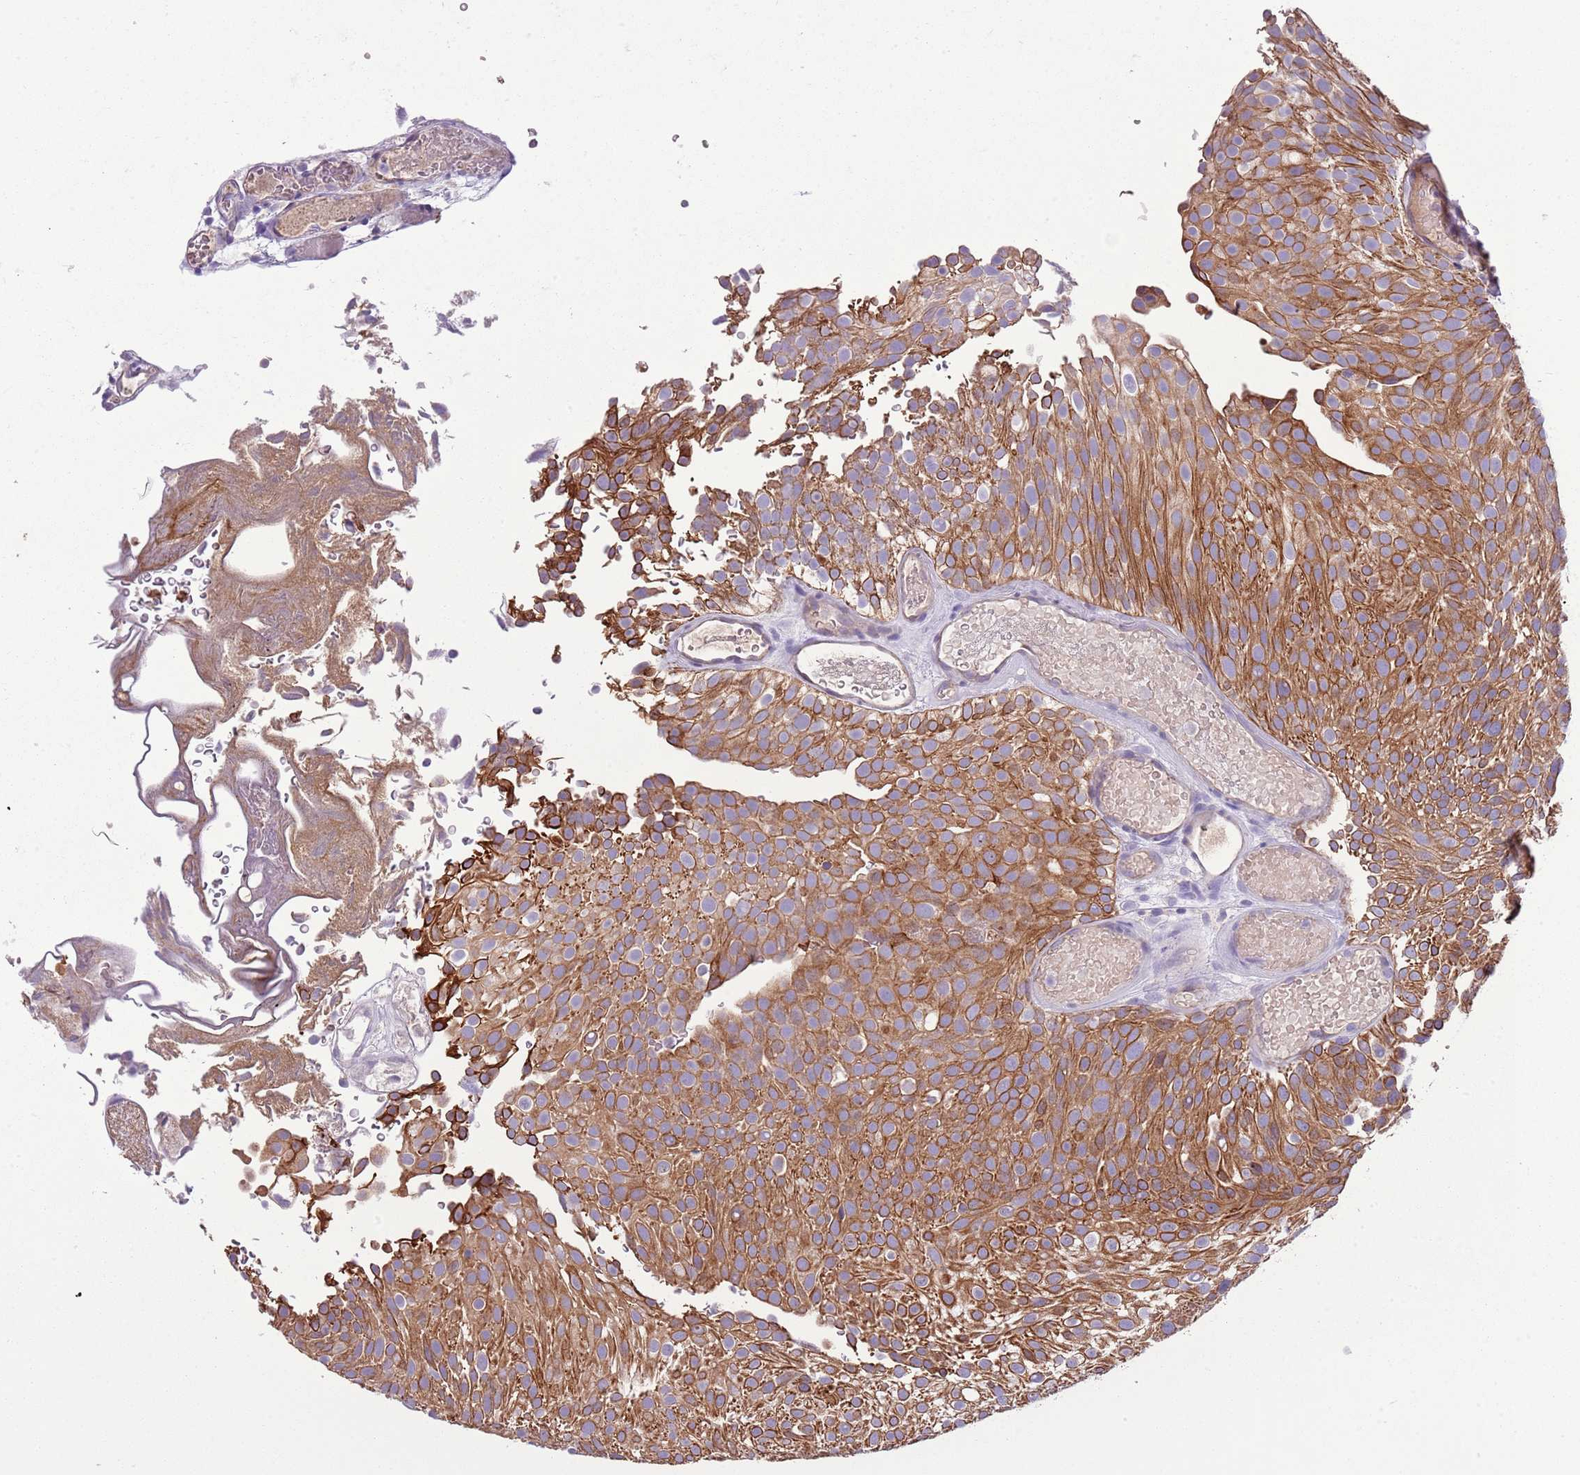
{"staining": {"intensity": "strong", "quantity": ">75%", "location": "cytoplasmic/membranous"}, "tissue": "urothelial cancer", "cell_type": "Tumor cells", "image_type": "cancer", "snomed": [{"axis": "morphology", "description": "Urothelial carcinoma, Low grade"}, {"axis": "topography", "description": "Urinary bladder"}], "caption": "This micrograph exhibits IHC staining of human urothelial cancer, with high strong cytoplasmic/membranous positivity in approximately >75% of tumor cells.", "gene": "HES3", "patient": {"sex": "male", "age": 78}}